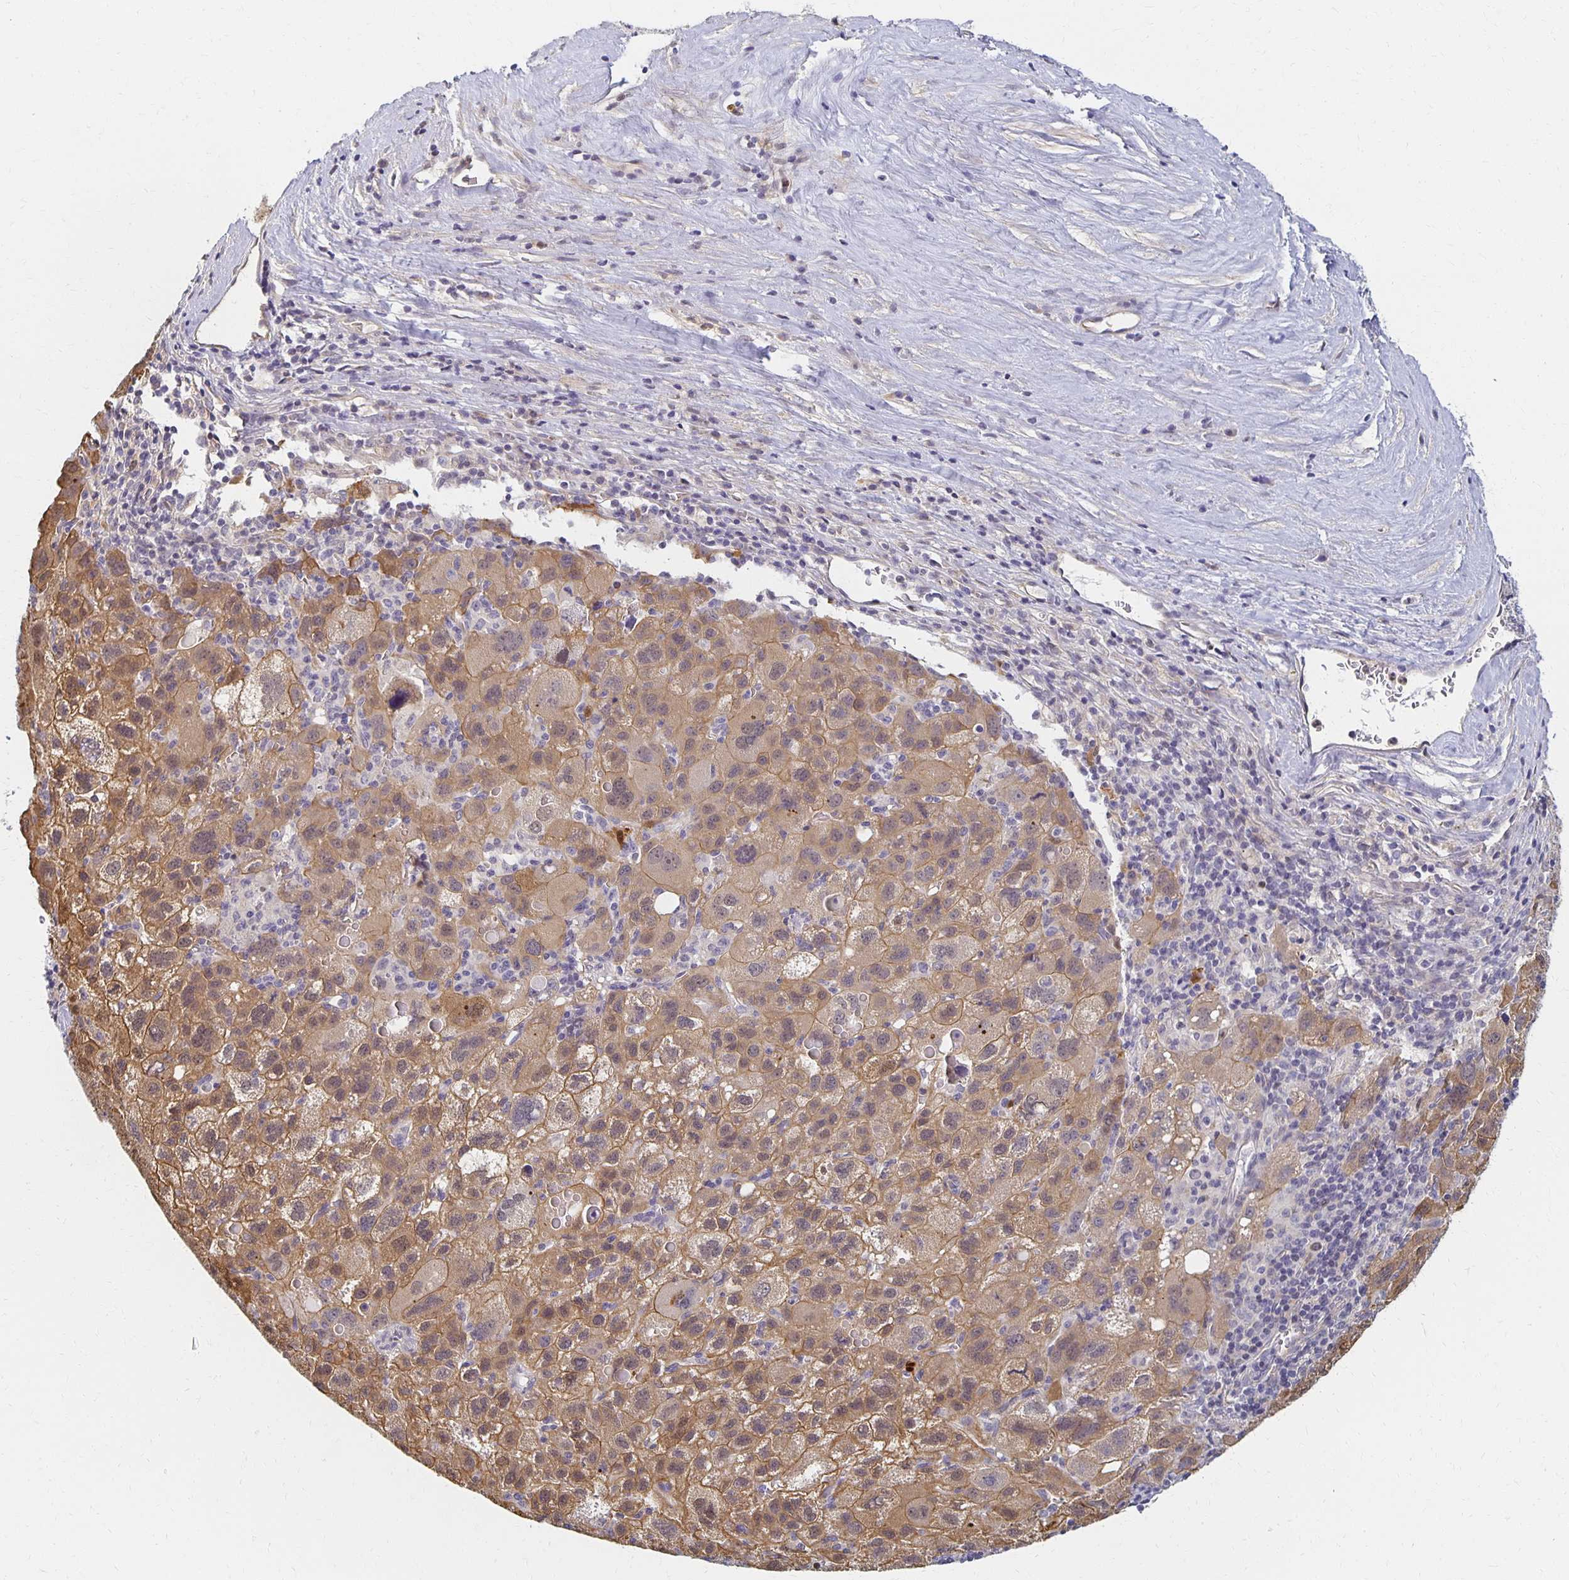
{"staining": {"intensity": "moderate", "quantity": "25%-75%", "location": "cytoplasmic/membranous,nuclear"}, "tissue": "liver cancer", "cell_type": "Tumor cells", "image_type": "cancer", "snomed": [{"axis": "morphology", "description": "Carcinoma, Hepatocellular, NOS"}, {"axis": "topography", "description": "Liver"}], "caption": "Liver cancer stained with a protein marker displays moderate staining in tumor cells.", "gene": "SORL1", "patient": {"sex": "female", "age": 77}}